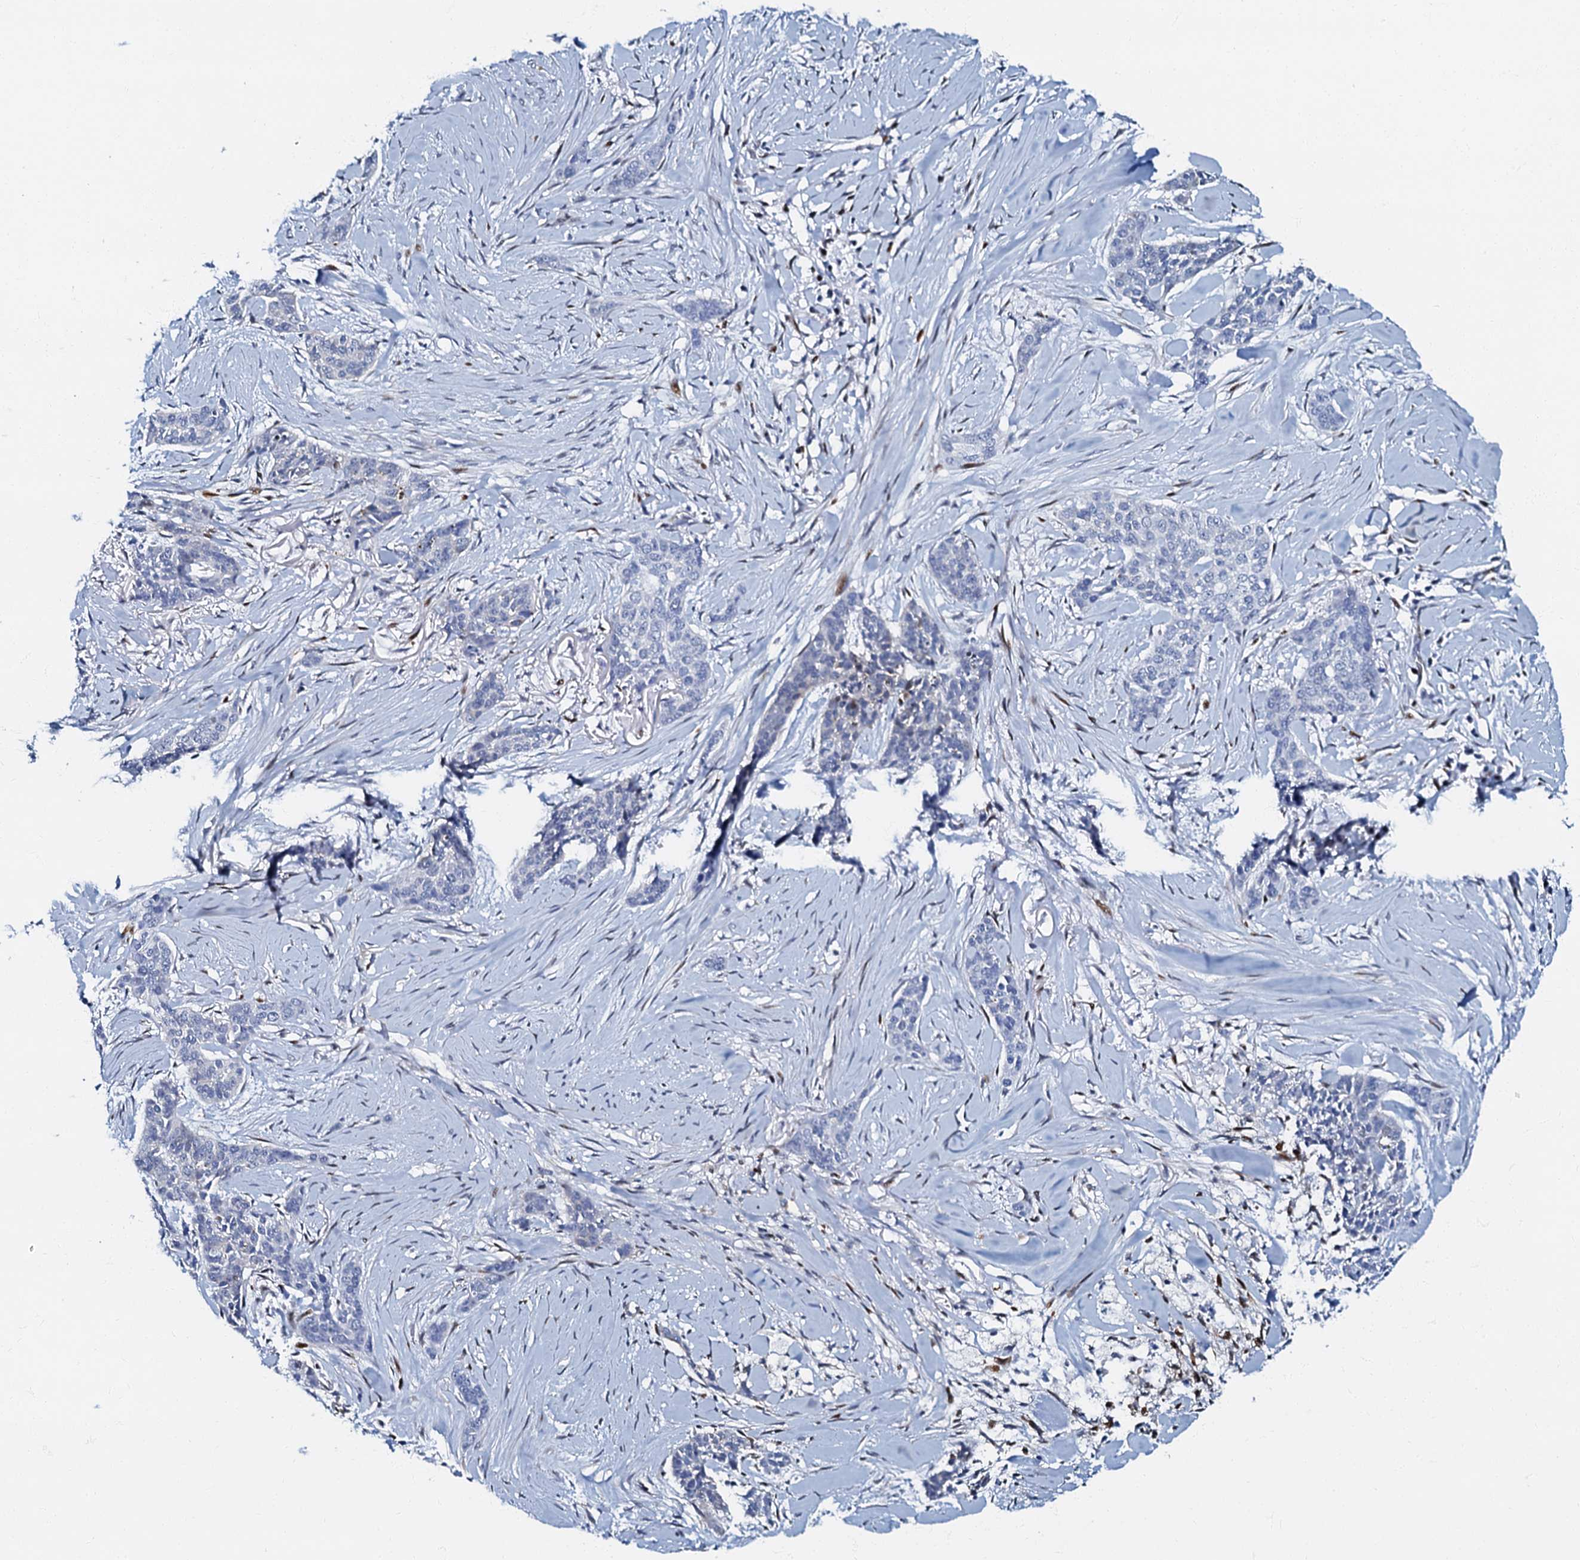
{"staining": {"intensity": "negative", "quantity": "none", "location": "none"}, "tissue": "skin cancer", "cell_type": "Tumor cells", "image_type": "cancer", "snomed": [{"axis": "morphology", "description": "Basal cell carcinoma"}, {"axis": "topography", "description": "Skin"}], "caption": "There is no significant staining in tumor cells of basal cell carcinoma (skin).", "gene": "MFSD5", "patient": {"sex": "female", "age": 64}}